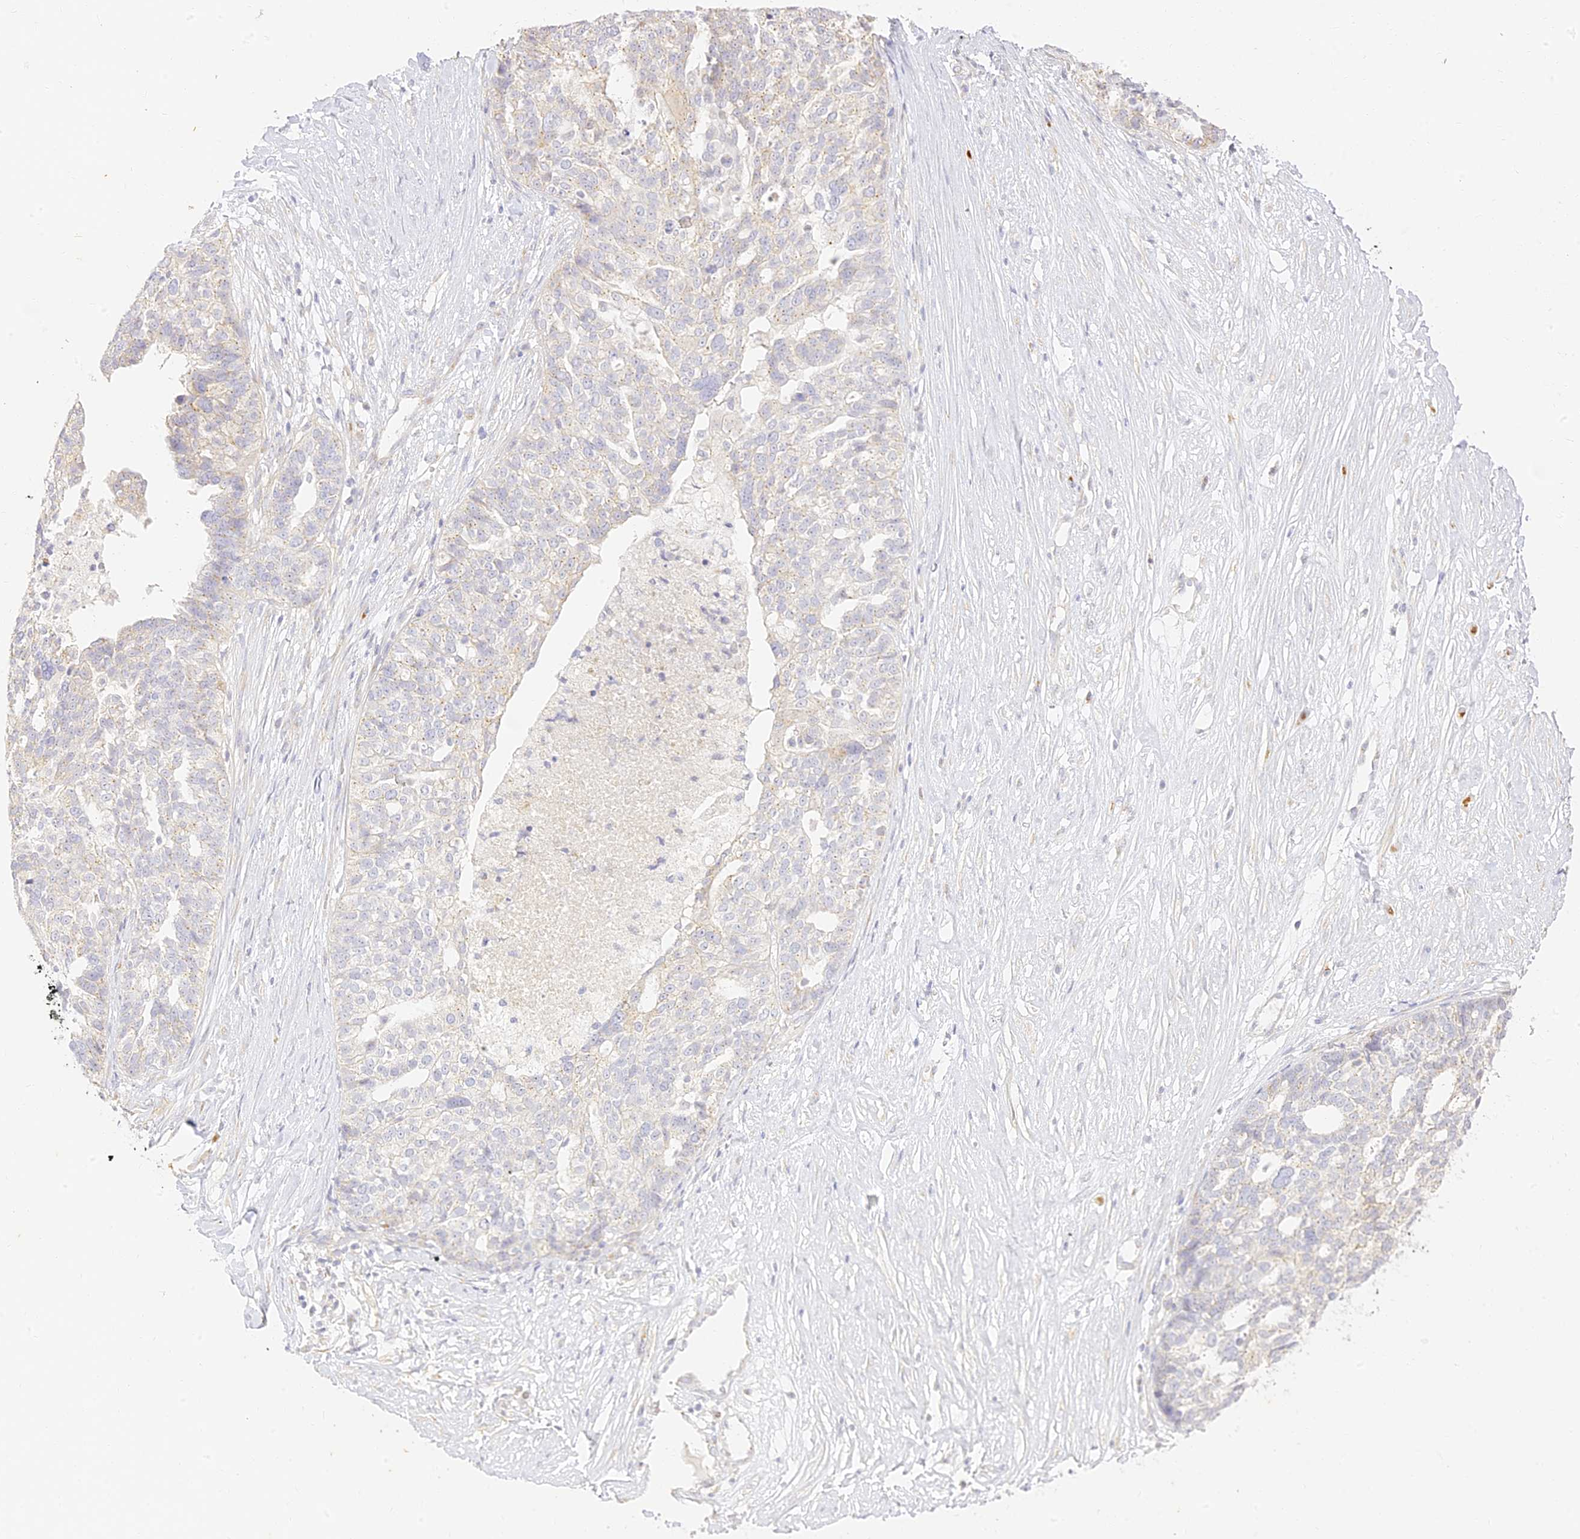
{"staining": {"intensity": "weak", "quantity": "<25%", "location": "cytoplasmic/membranous"}, "tissue": "ovarian cancer", "cell_type": "Tumor cells", "image_type": "cancer", "snomed": [{"axis": "morphology", "description": "Cystadenocarcinoma, serous, NOS"}, {"axis": "topography", "description": "Ovary"}], "caption": "IHC image of ovarian cancer stained for a protein (brown), which shows no staining in tumor cells. (IHC, brightfield microscopy, high magnification).", "gene": "SEC13", "patient": {"sex": "female", "age": 59}}